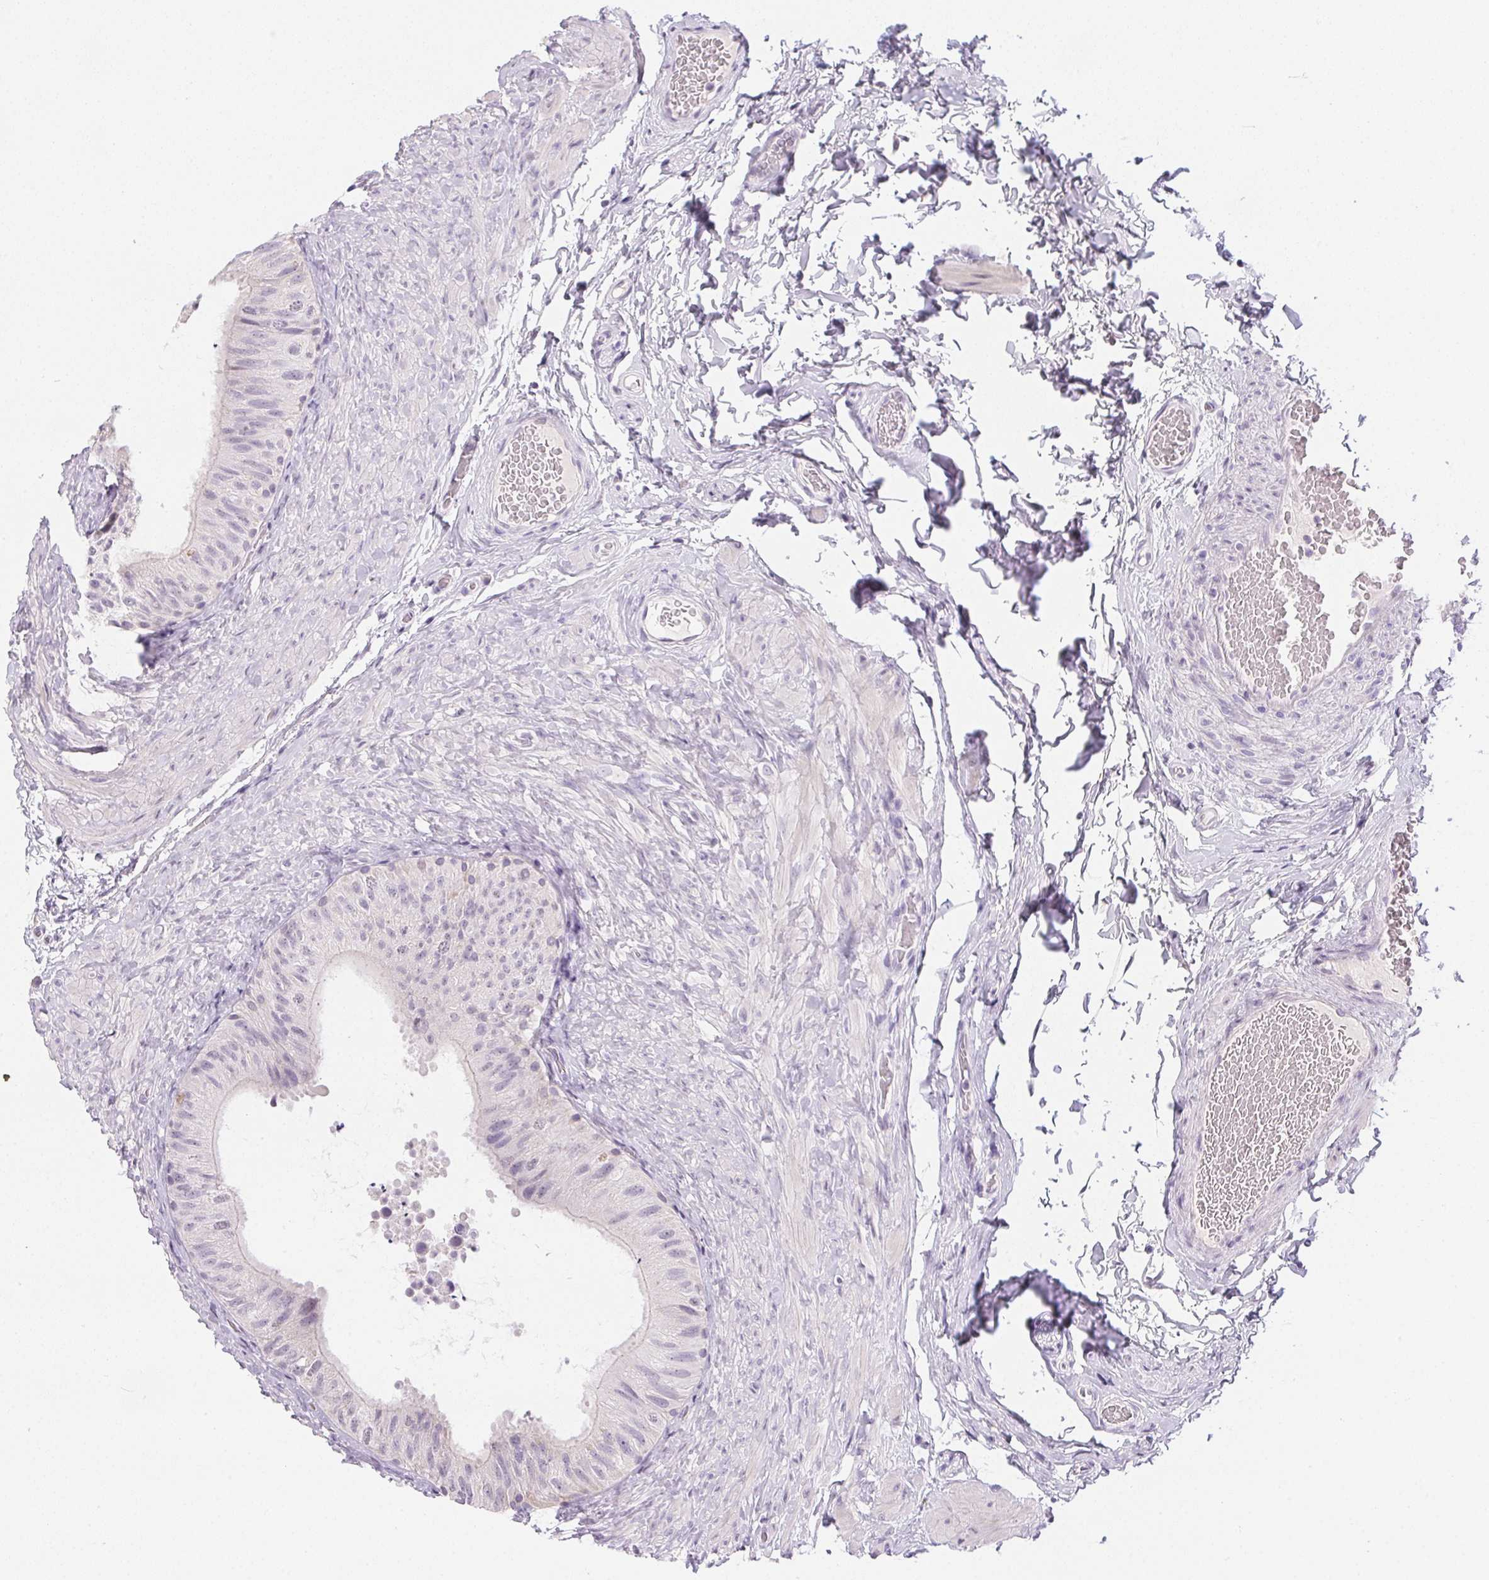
{"staining": {"intensity": "negative", "quantity": "none", "location": "none"}, "tissue": "epididymis", "cell_type": "Glandular cells", "image_type": "normal", "snomed": [{"axis": "morphology", "description": "Normal tissue, NOS"}, {"axis": "topography", "description": "Epididymis, spermatic cord, NOS"}, {"axis": "topography", "description": "Epididymis"}], "caption": "Micrograph shows no significant protein expression in glandular cells of normal epididymis.", "gene": "GSDMC", "patient": {"sex": "male", "age": 31}}